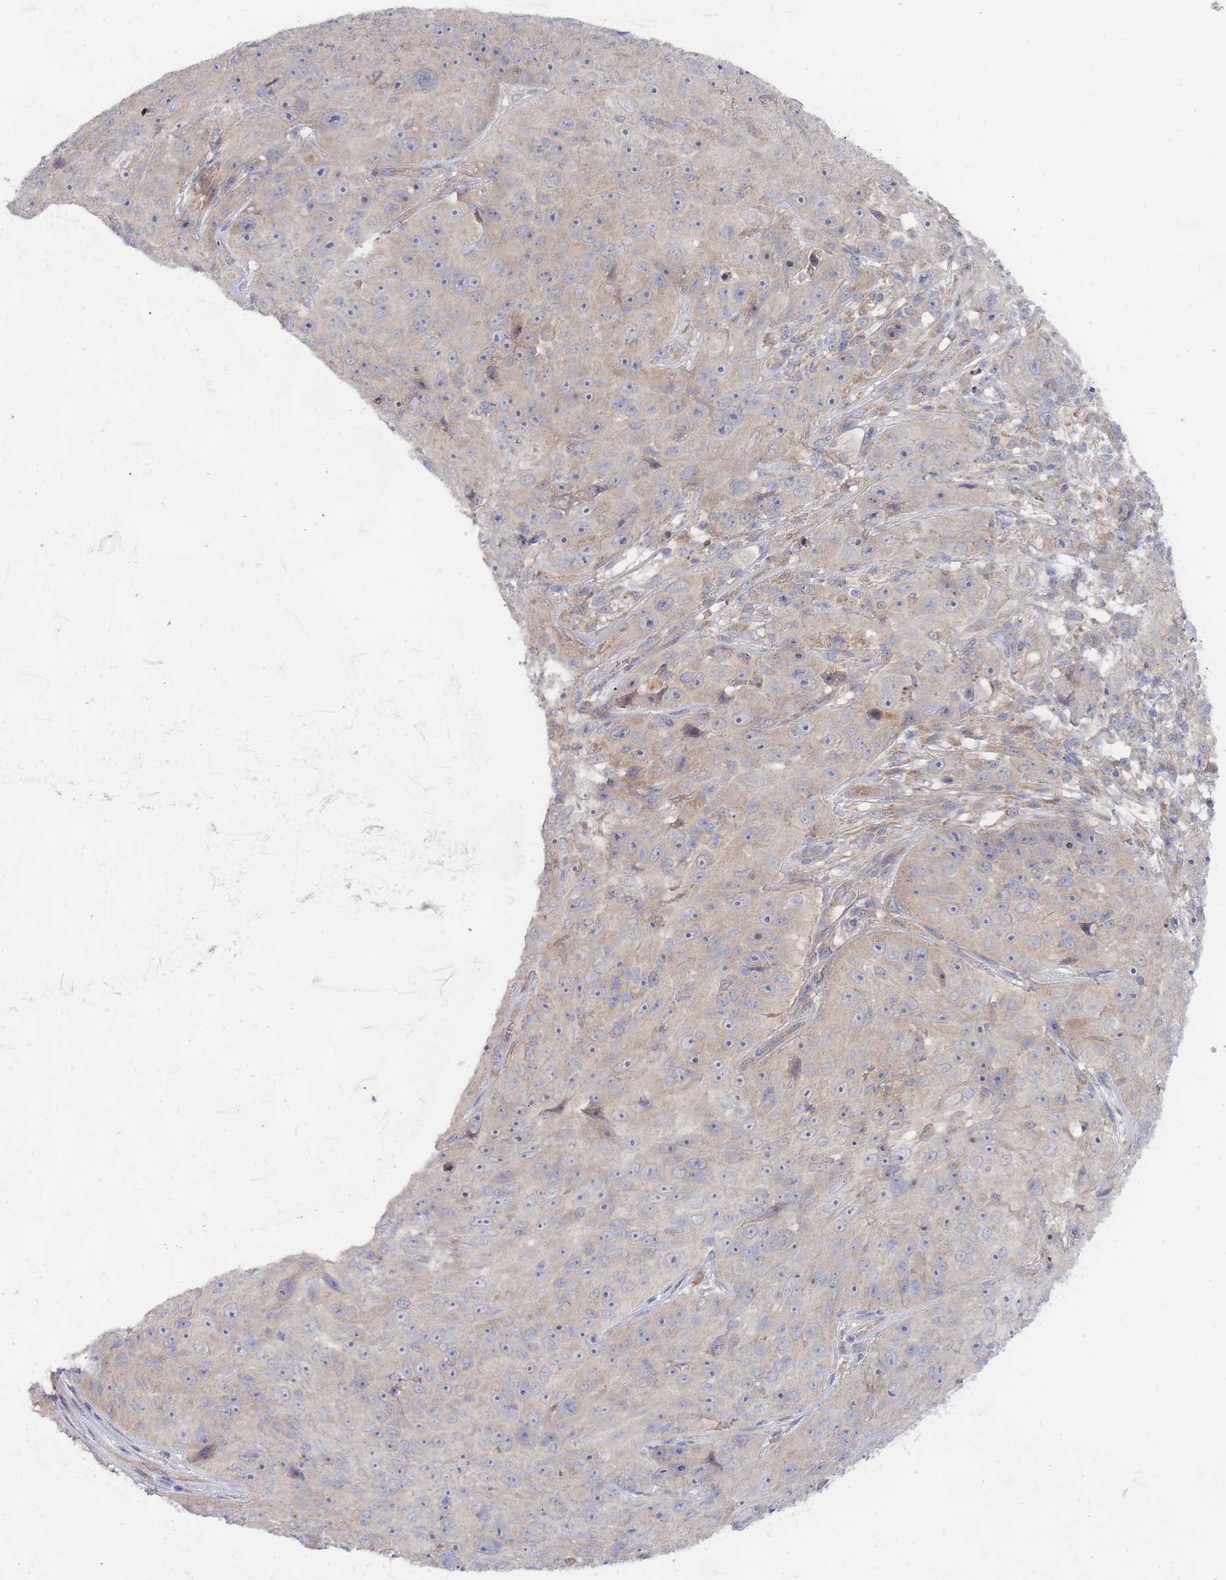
{"staining": {"intensity": "weak", "quantity": "<25%", "location": "cytoplasmic/membranous"}, "tissue": "skin cancer", "cell_type": "Tumor cells", "image_type": "cancer", "snomed": [{"axis": "morphology", "description": "Squamous cell carcinoma, NOS"}, {"axis": "topography", "description": "Skin"}], "caption": "Immunohistochemistry of skin squamous cell carcinoma demonstrates no positivity in tumor cells.", "gene": "NUB1", "patient": {"sex": "female", "age": 87}}